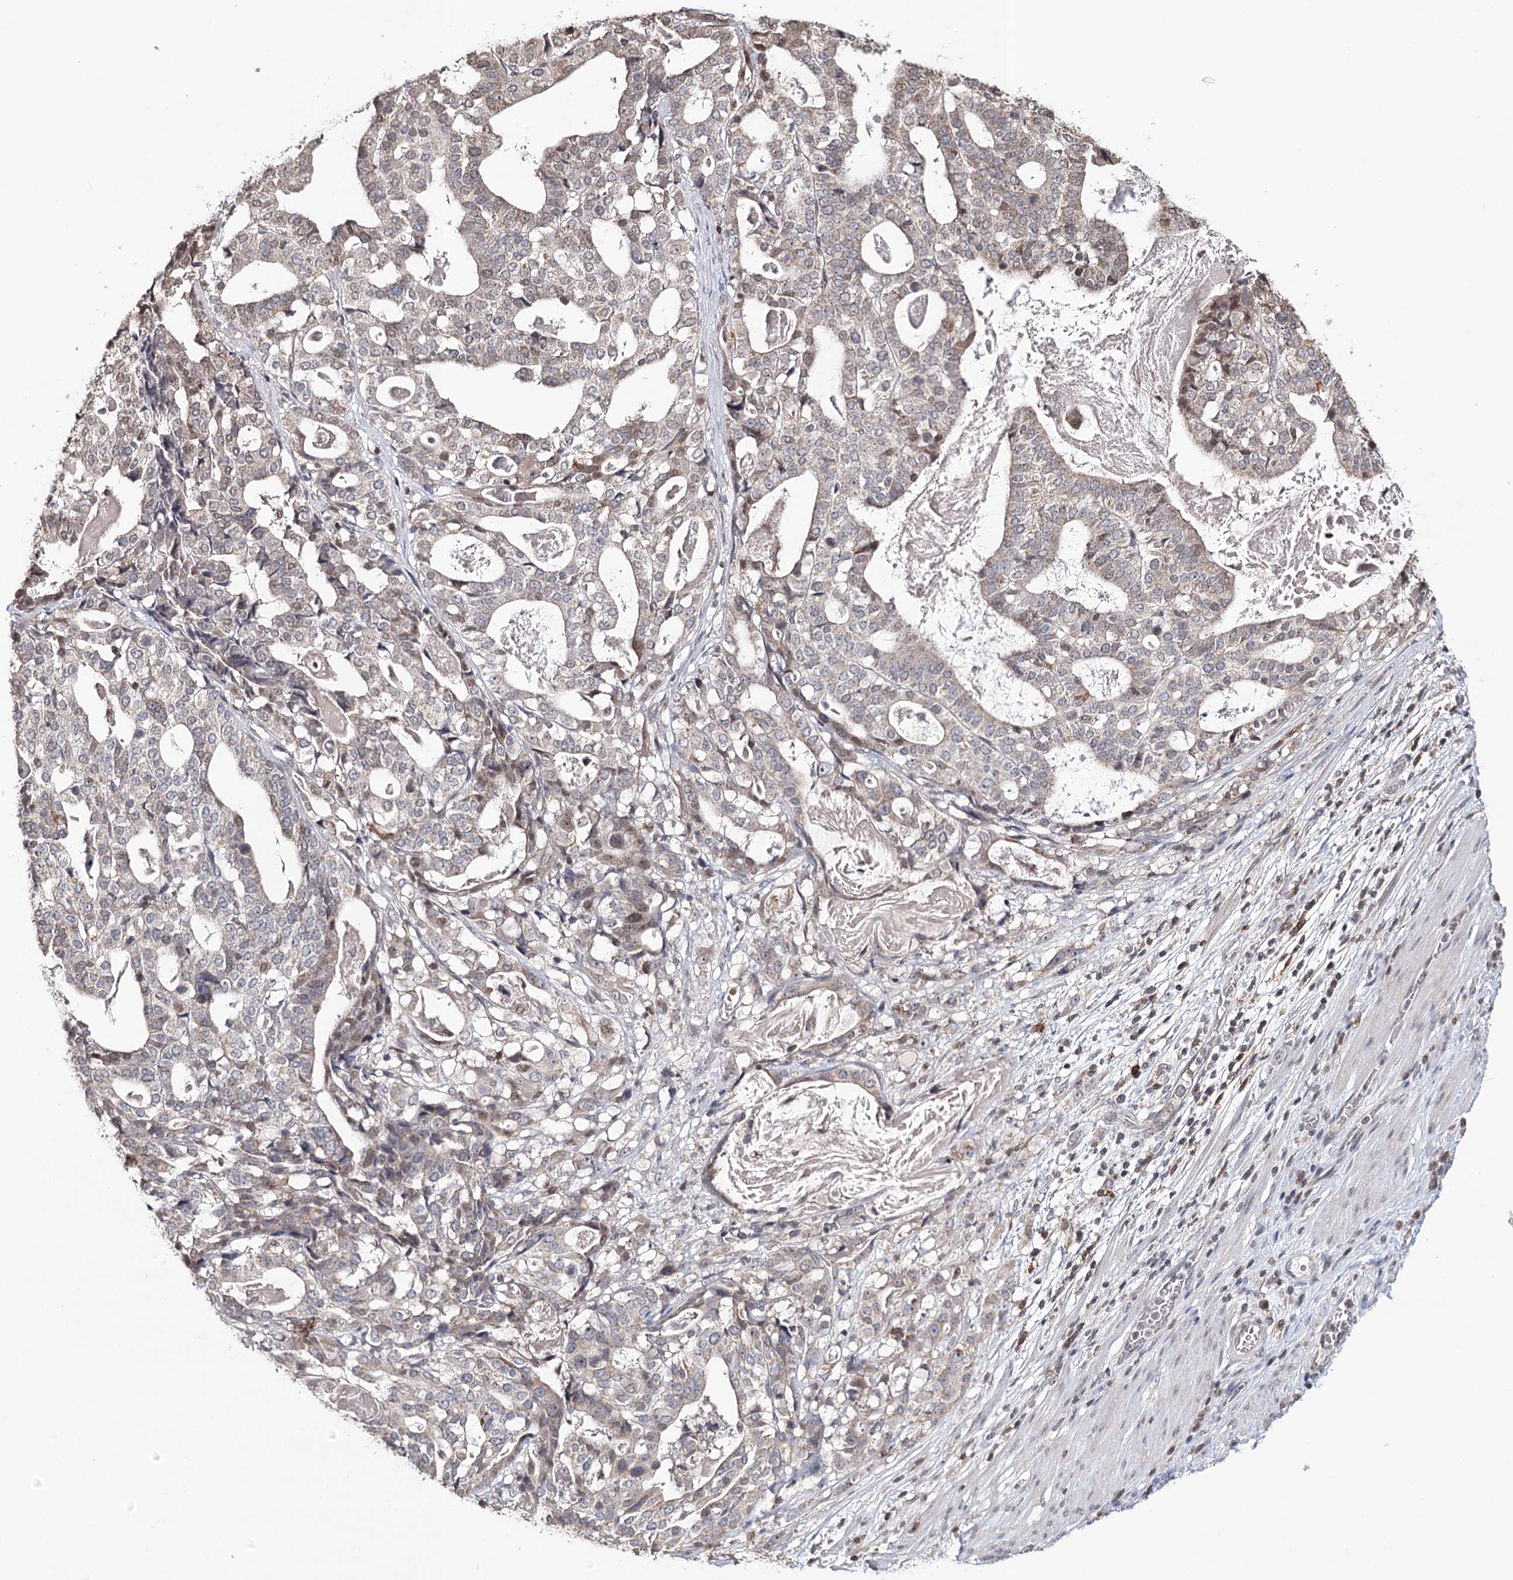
{"staining": {"intensity": "weak", "quantity": ">75%", "location": "cytoplasmic/membranous"}, "tissue": "stomach cancer", "cell_type": "Tumor cells", "image_type": "cancer", "snomed": [{"axis": "morphology", "description": "Adenocarcinoma, NOS"}, {"axis": "topography", "description": "Stomach"}], "caption": "Stomach cancer stained with immunohistochemistry (IHC) displays weak cytoplasmic/membranous staining in approximately >75% of tumor cells. (DAB (3,3'-diaminobenzidine) IHC, brown staining for protein, blue staining for nuclei).", "gene": "ICOS", "patient": {"sex": "male", "age": 48}}